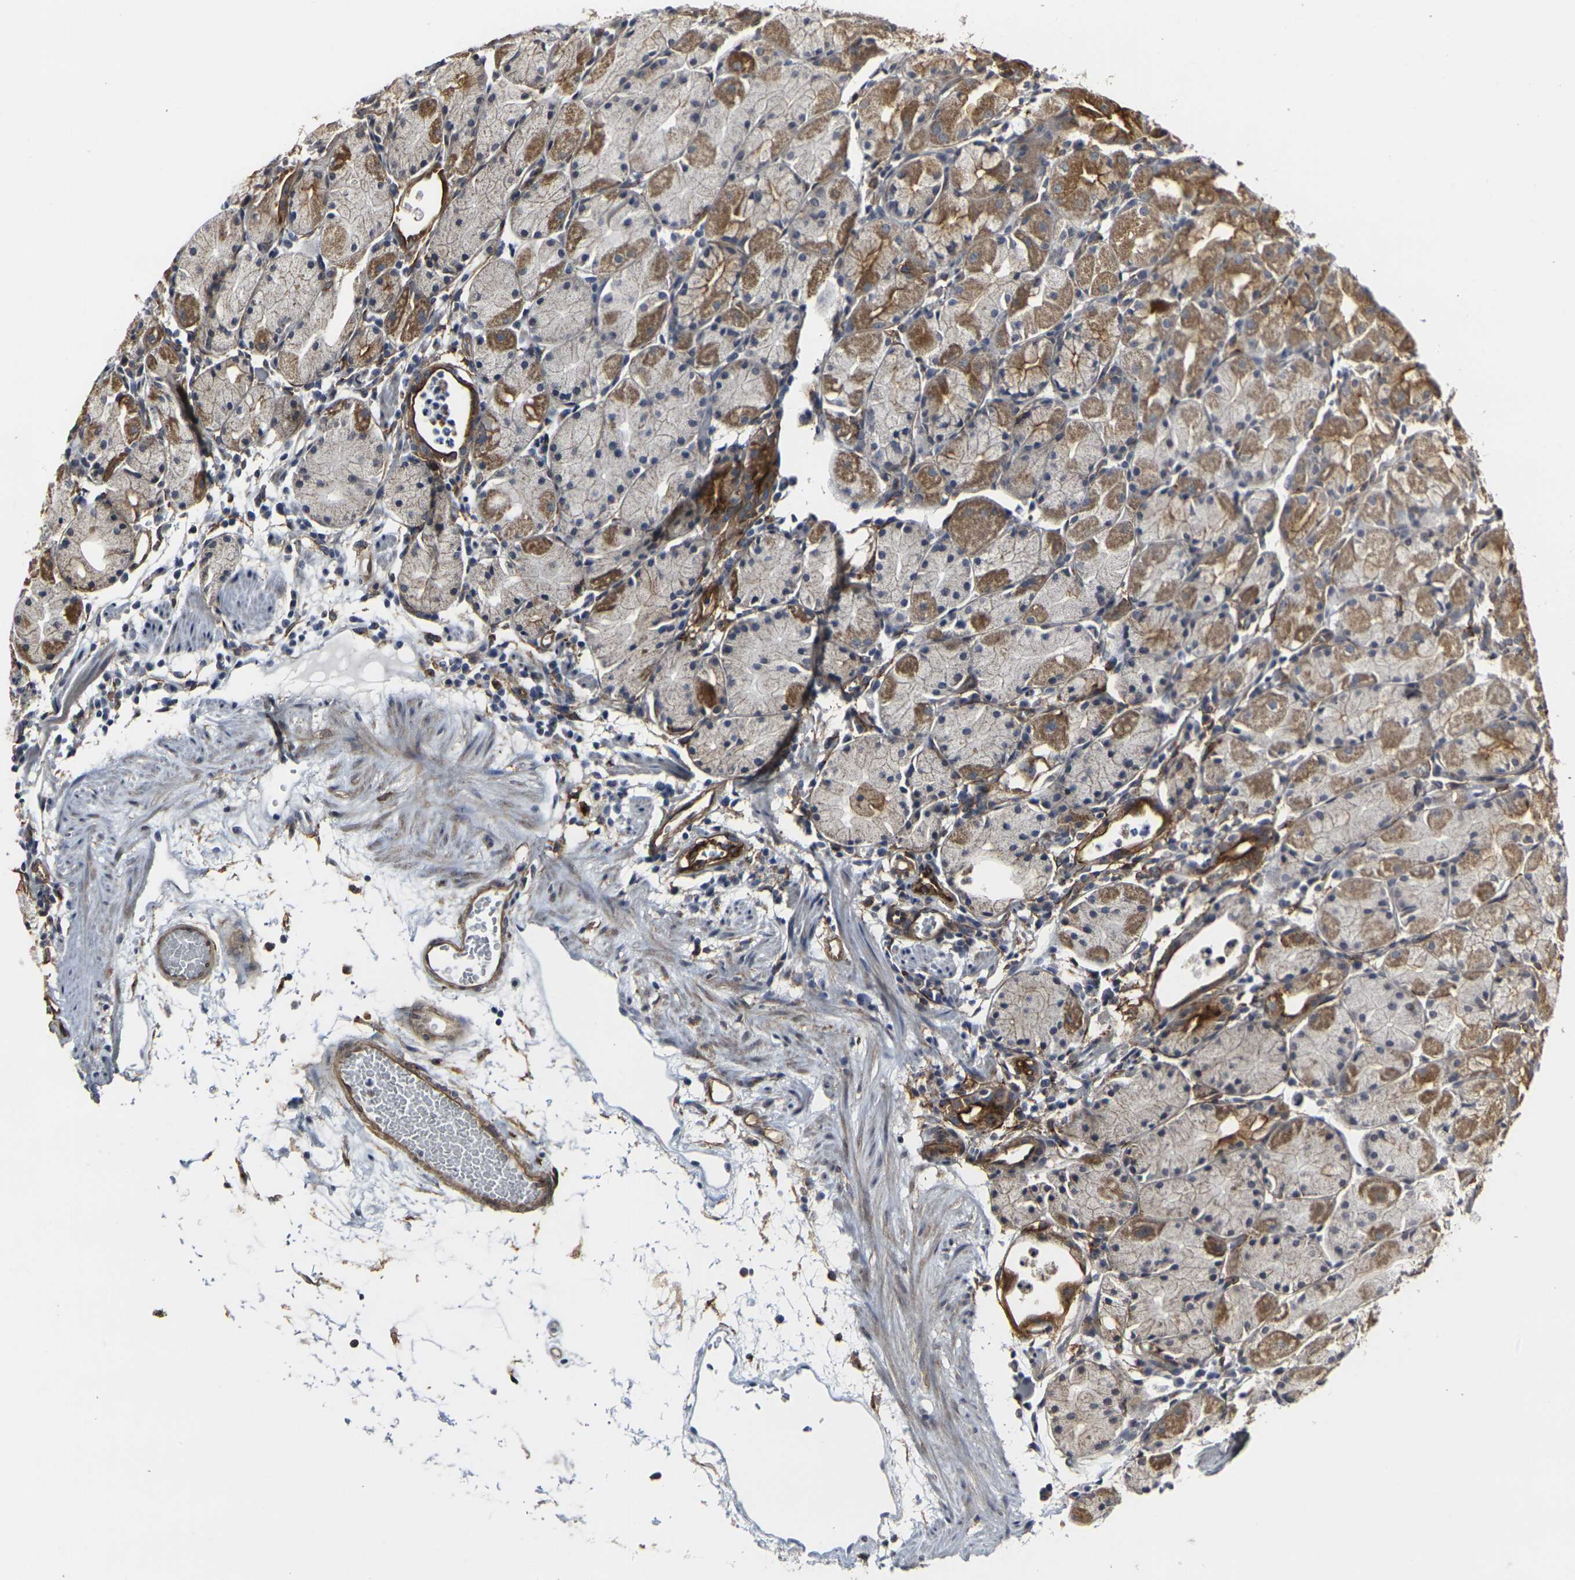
{"staining": {"intensity": "moderate", "quantity": ">75%", "location": "cytoplasmic/membranous"}, "tissue": "stomach", "cell_type": "Glandular cells", "image_type": "normal", "snomed": [{"axis": "morphology", "description": "Normal tissue, NOS"}, {"axis": "topography", "description": "Stomach"}, {"axis": "topography", "description": "Stomach, lower"}], "caption": "An IHC image of unremarkable tissue is shown. Protein staining in brown shows moderate cytoplasmic/membranous positivity in stomach within glandular cells.", "gene": "MYOF", "patient": {"sex": "female", "age": 75}}